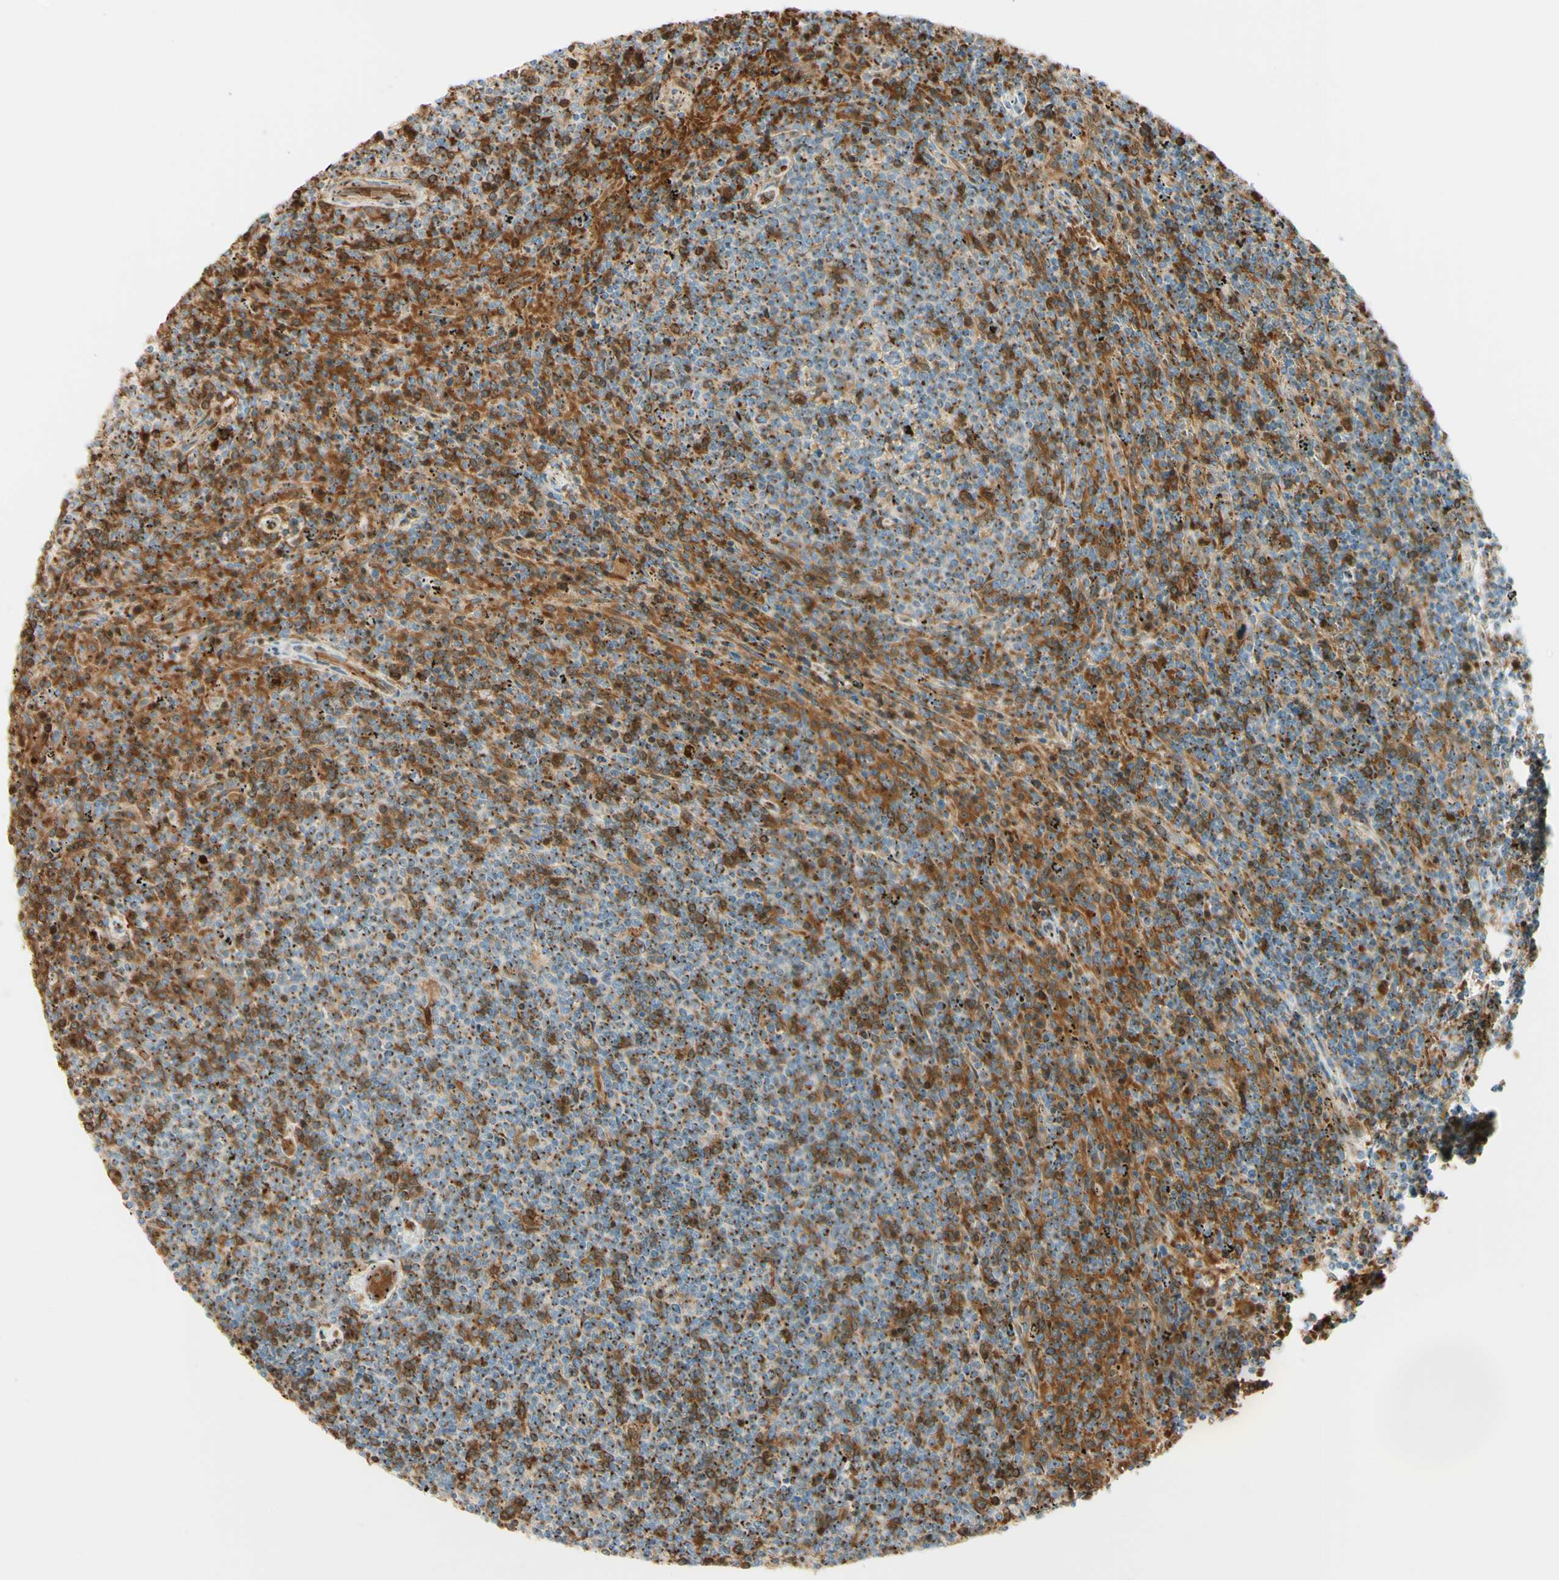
{"staining": {"intensity": "strong", "quantity": "25%-75%", "location": "cytoplasmic/membranous"}, "tissue": "lymphoma", "cell_type": "Tumor cells", "image_type": "cancer", "snomed": [{"axis": "morphology", "description": "Malignant lymphoma, non-Hodgkin's type, Low grade"}, {"axis": "topography", "description": "Spleen"}], "caption": "Protein analysis of lymphoma tissue exhibits strong cytoplasmic/membranous positivity in approximately 25%-75% of tumor cells. (Brightfield microscopy of DAB IHC at high magnification).", "gene": "GOLGB1", "patient": {"sex": "female", "age": 50}}